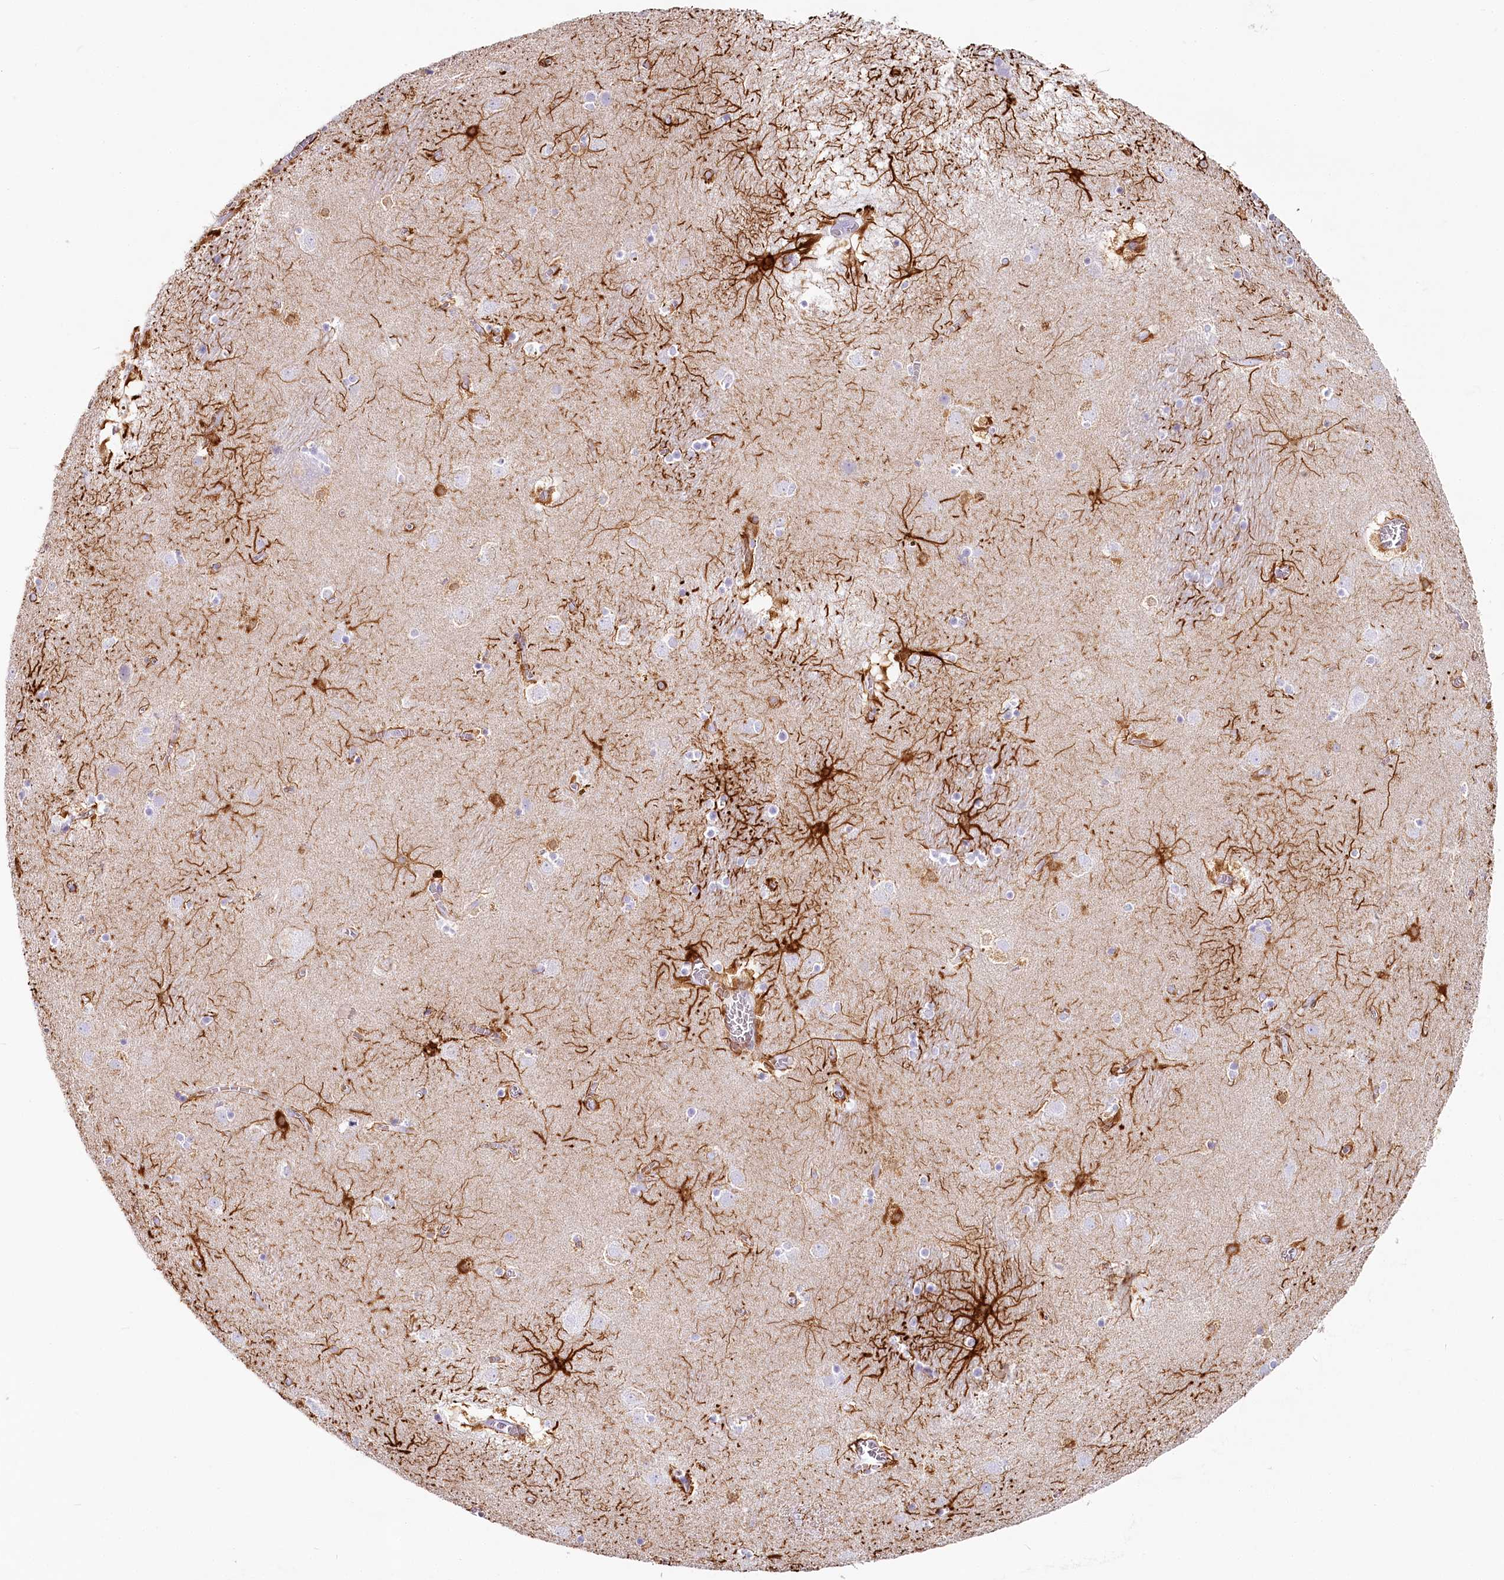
{"staining": {"intensity": "strong", "quantity": "<25%", "location": "cytoplasmic/membranous"}, "tissue": "caudate", "cell_type": "Glial cells", "image_type": "normal", "snomed": [{"axis": "morphology", "description": "Normal tissue, NOS"}, {"axis": "topography", "description": "Lateral ventricle wall"}], "caption": "Immunohistochemistry (IHC) photomicrograph of benign caudate: human caudate stained using IHC displays medium levels of strong protein expression localized specifically in the cytoplasmic/membranous of glial cells, appearing as a cytoplasmic/membranous brown color.", "gene": "IFIT5", "patient": {"sex": "male", "age": 70}}